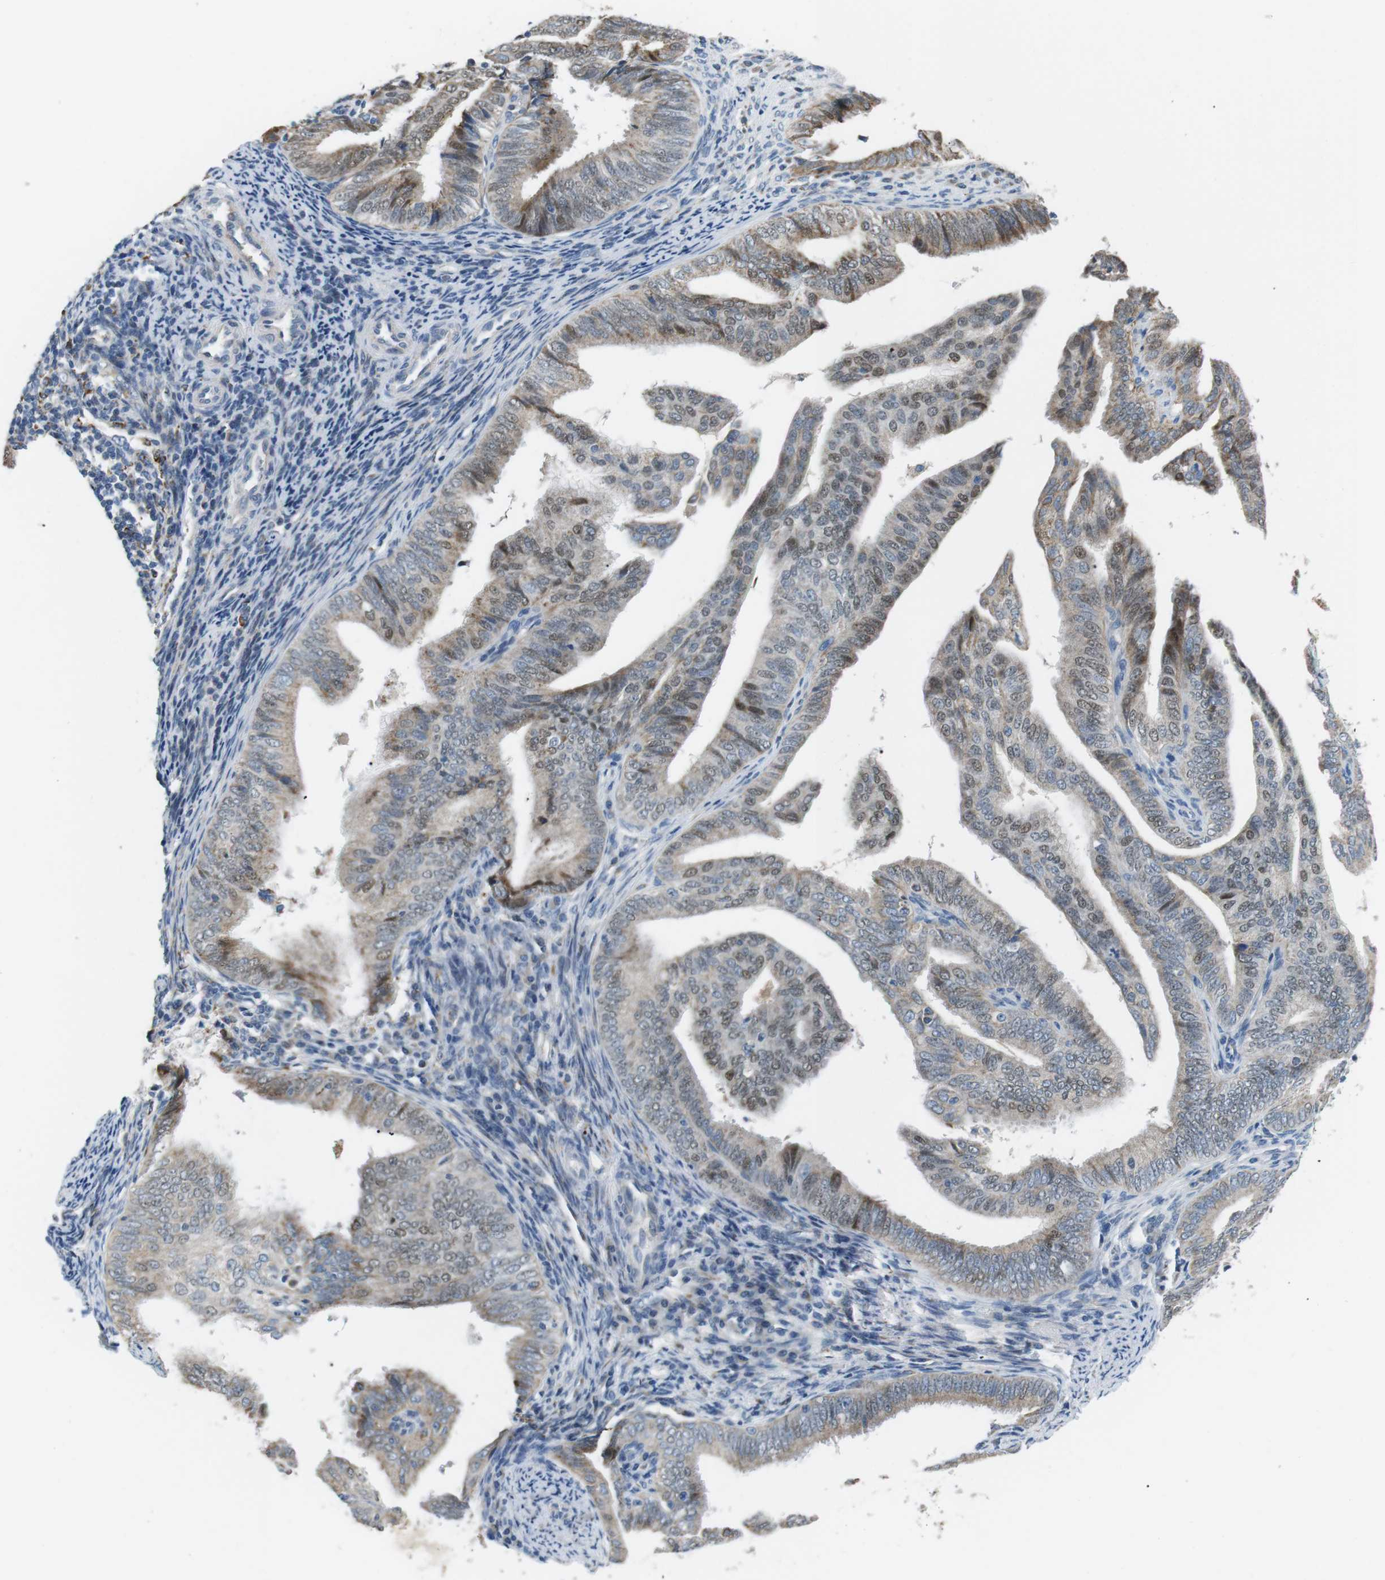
{"staining": {"intensity": "moderate", "quantity": "25%-75%", "location": "cytoplasmic/membranous,nuclear"}, "tissue": "endometrial cancer", "cell_type": "Tumor cells", "image_type": "cancer", "snomed": [{"axis": "morphology", "description": "Adenocarcinoma, NOS"}, {"axis": "topography", "description": "Endometrium"}], "caption": "The micrograph demonstrates immunohistochemical staining of endometrial adenocarcinoma. There is moderate cytoplasmic/membranous and nuclear staining is appreciated in approximately 25%-75% of tumor cells.", "gene": "CD300E", "patient": {"sex": "female", "age": 58}}